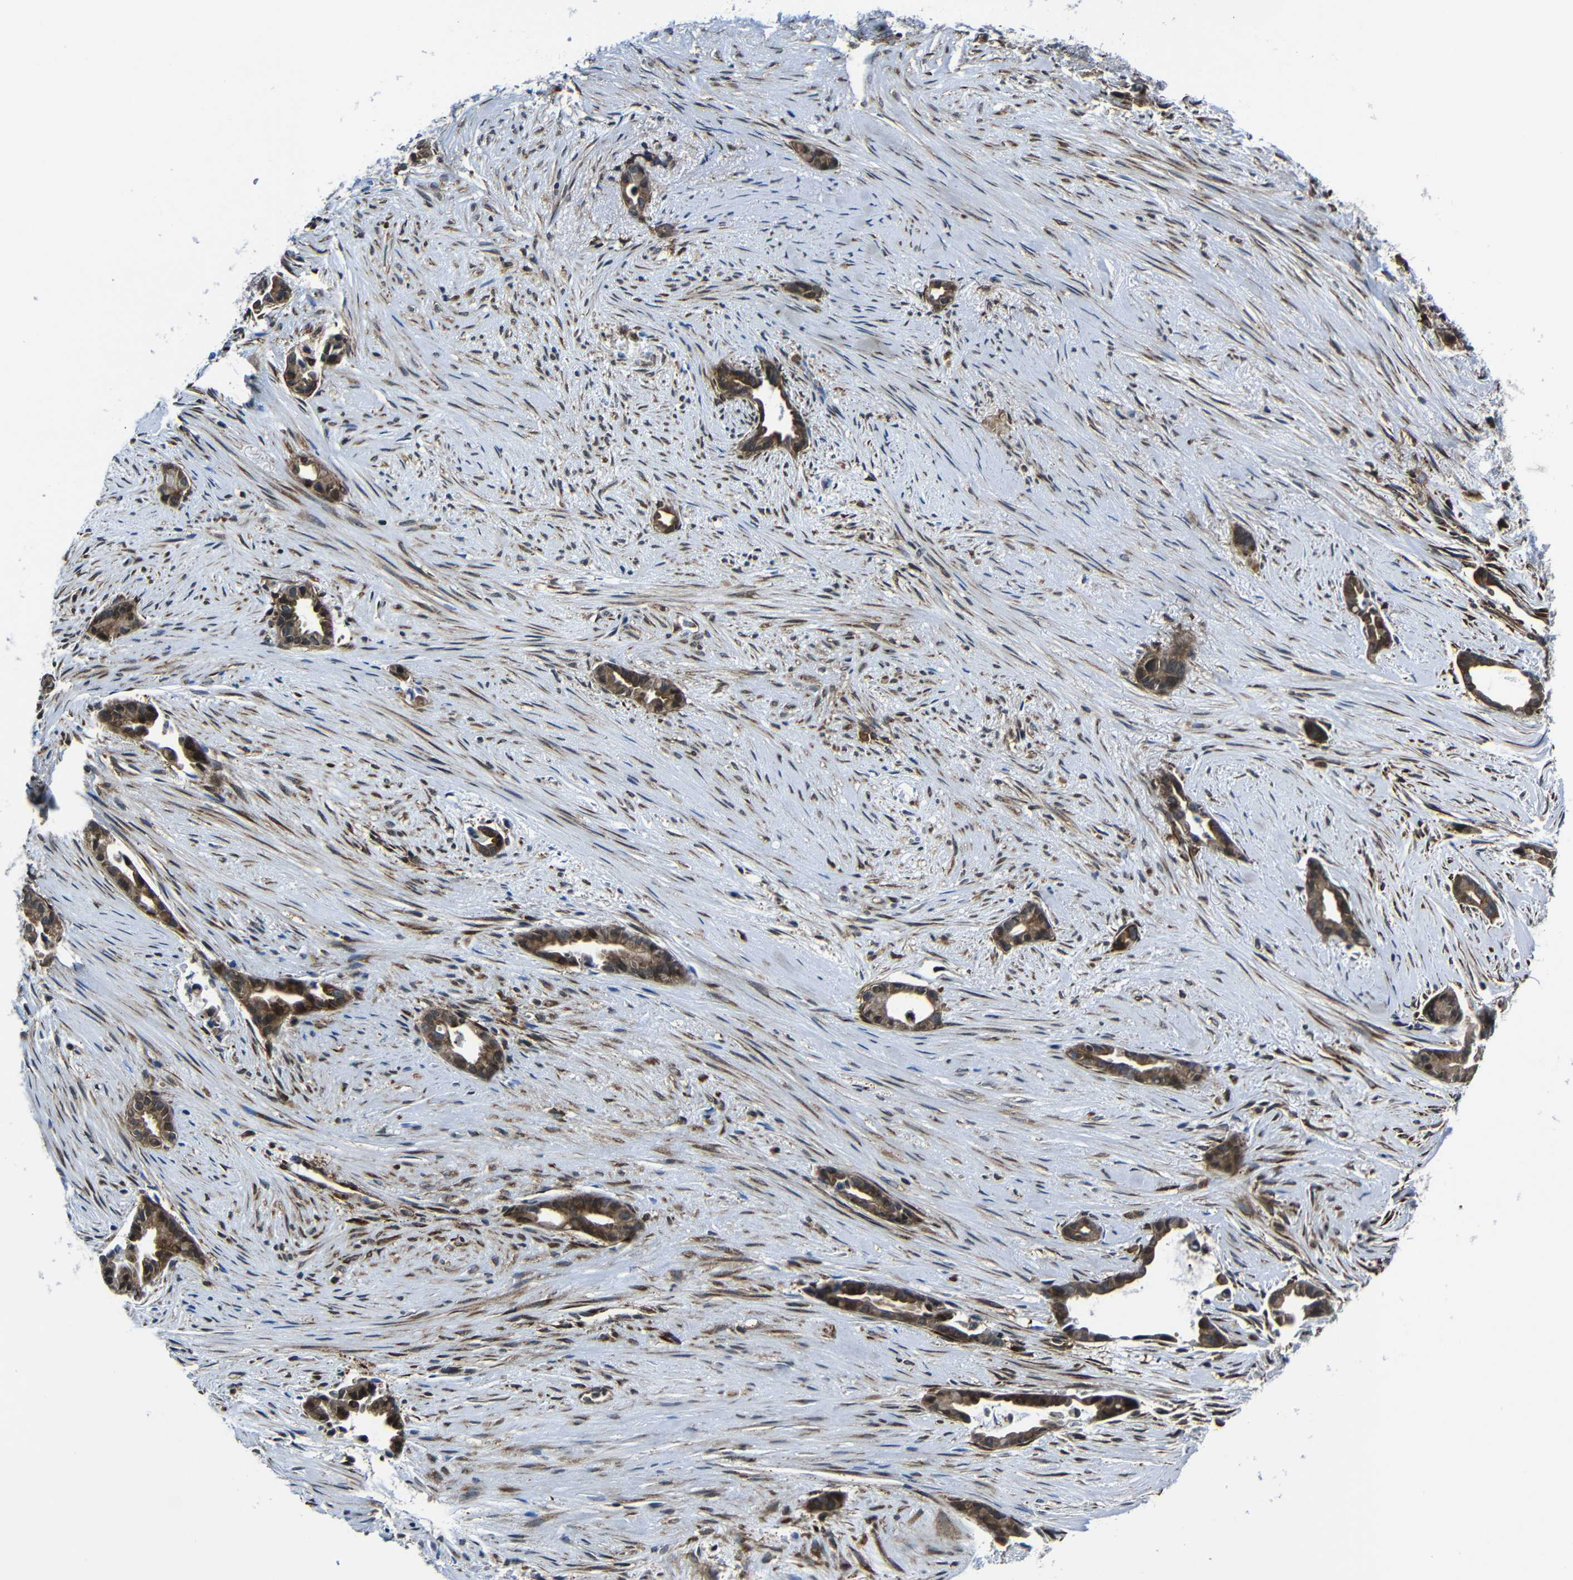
{"staining": {"intensity": "moderate", "quantity": ">75%", "location": "cytoplasmic/membranous"}, "tissue": "liver cancer", "cell_type": "Tumor cells", "image_type": "cancer", "snomed": [{"axis": "morphology", "description": "Cholangiocarcinoma"}, {"axis": "topography", "description": "Liver"}], "caption": "Cholangiocarcinoma (liver) was stained to show a protein in brown. There is medium levels of moderate cytoplasmic/membranous staining in about >75% of tumor cells.", "gene": "KIAA0513", "patient": {"sex": "female", "age": 55}}